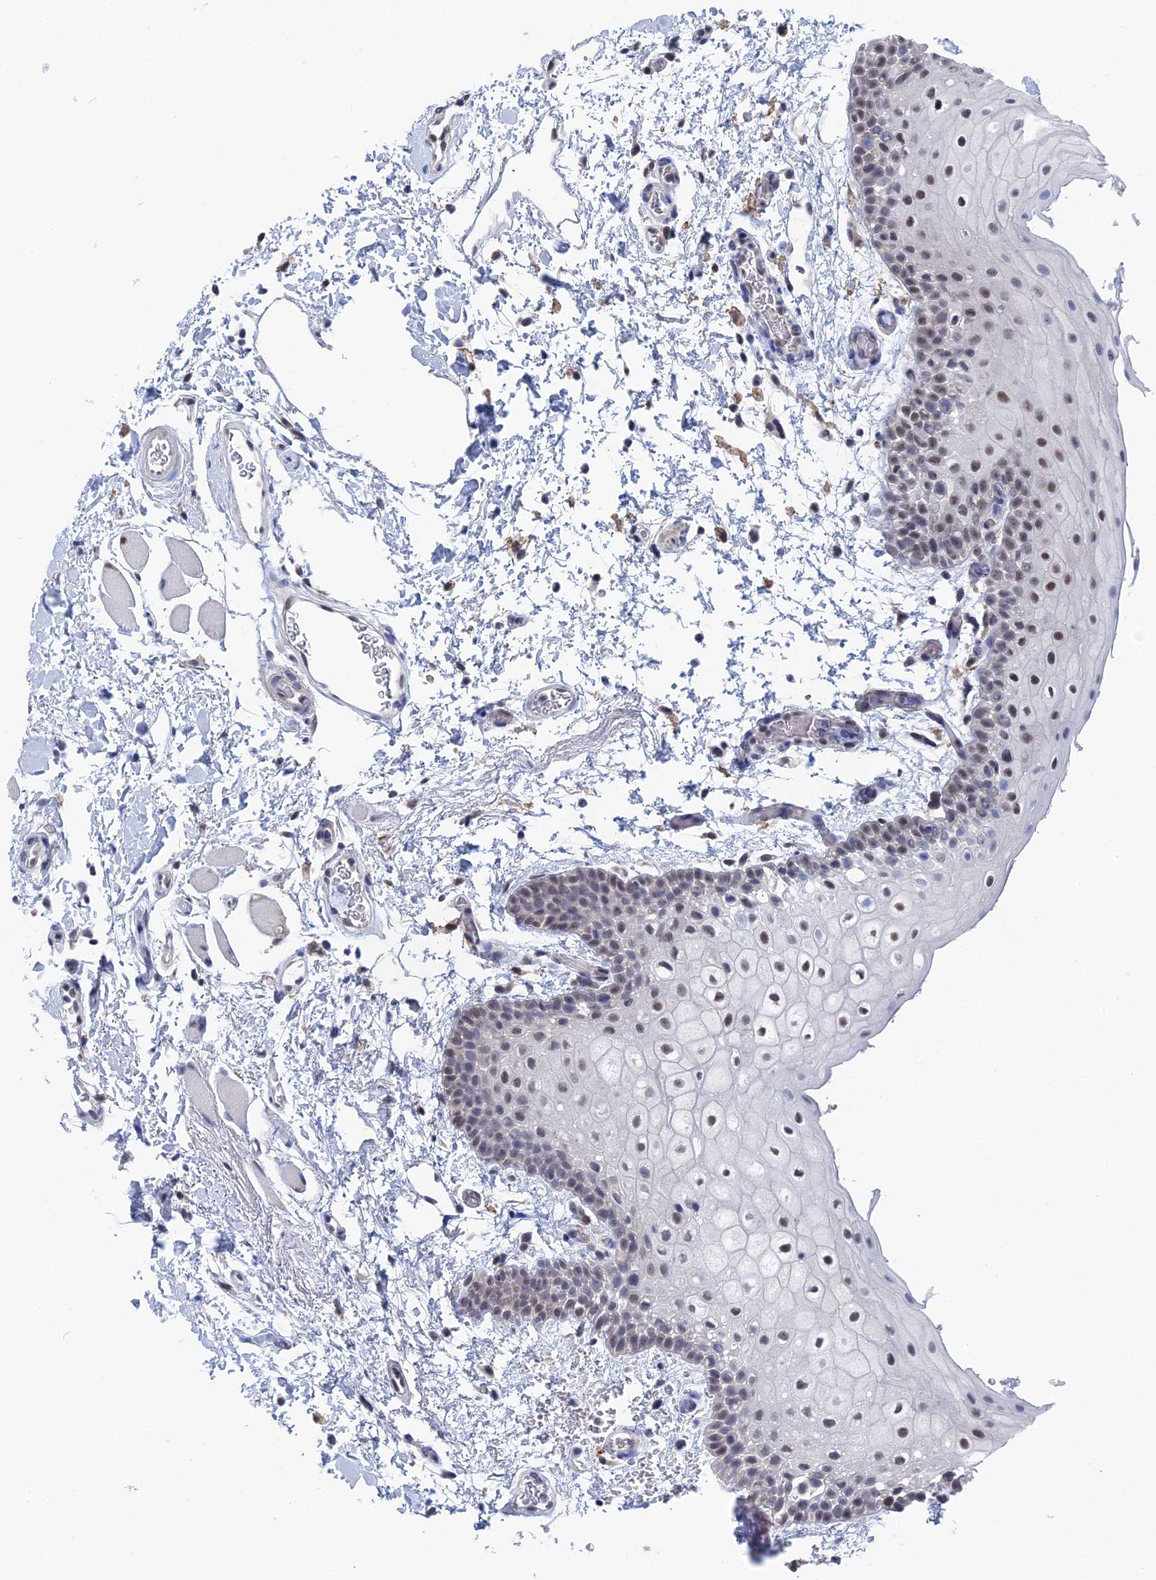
{"staining": {"intensity": "moderate", "quantity": "<25%", "location": "nuclear"}, "tissue": "oral mucosa", "cell_type": "Squamous epithelial cells", "image_type": "normal", "snomed": [{"axis": "morphology", "description": "Normal tissue, NOS"}, {"axis": "topography", "description": "Oral tissue"}], "caption": "Immunohistochemistry (IHC) of unremarkable oral mucosa exhibits low levels of moderate nuclear staining in approximately <25% of squamous epithelial cells.", "gene": "TSSC4", "patient": {"sex": "male", "age": 62}}